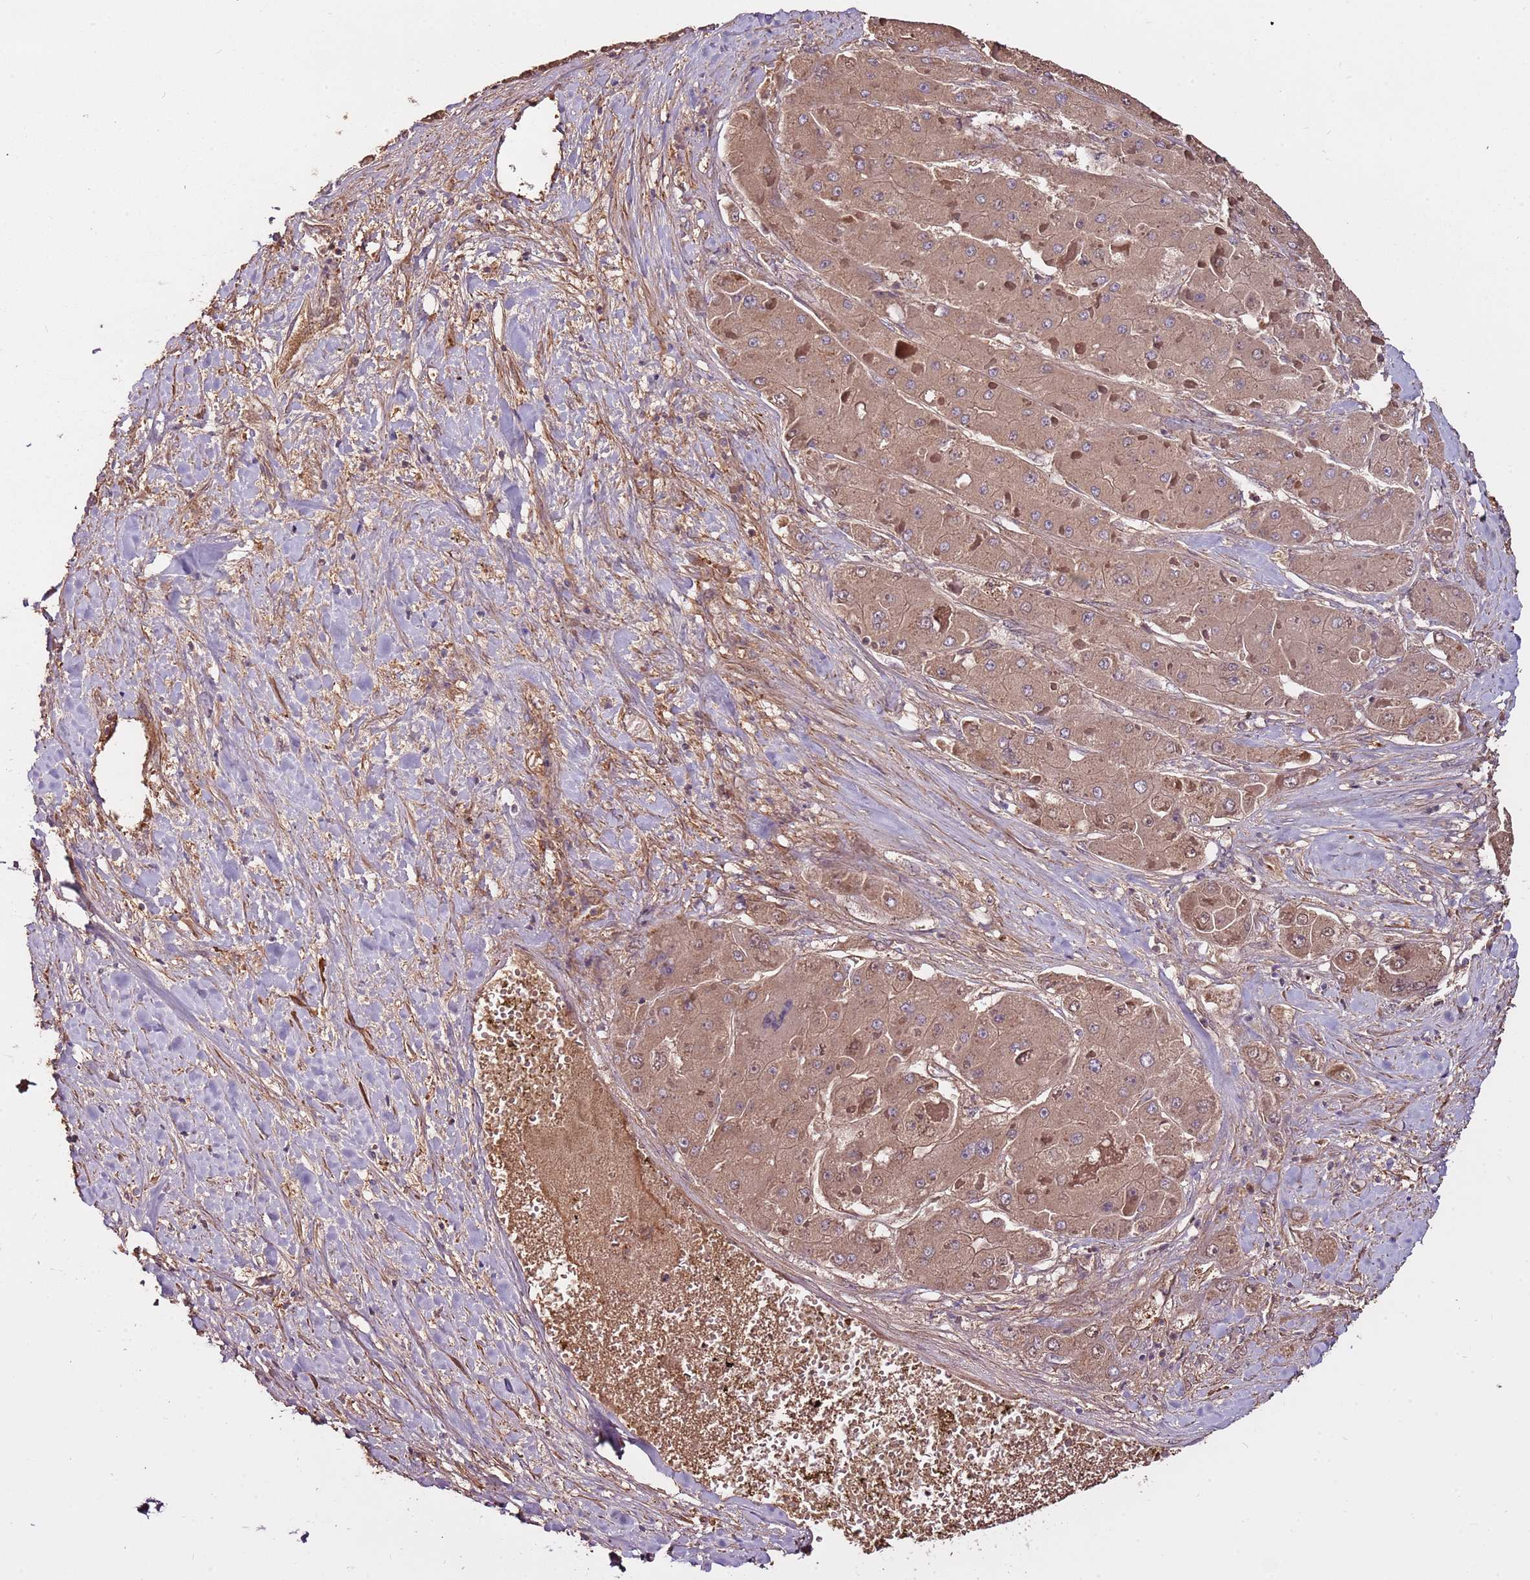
{"staining": {"intensity": "moderate", "quantity": ">75%", "location": "cytoplasmic/membranous"}, "tissue": "liver cancer", "cell_type": "Tumor cells", "image_type": "cancer", "snomed": [{"axis": "morphology", "description": "Carcinoma, Hepatocellular, NOS"}, {"axis": "topography", "description": "Liver"}], "caption": "Liver cancer (hepatocellular carcinoma) stained for a protein (brown) demonstrates moderate cytoplasmic/membranous positive staining in approximately >75% of tumor cells.", "gene": "DENR", "patient": {"sex": "female", "age": 73}}